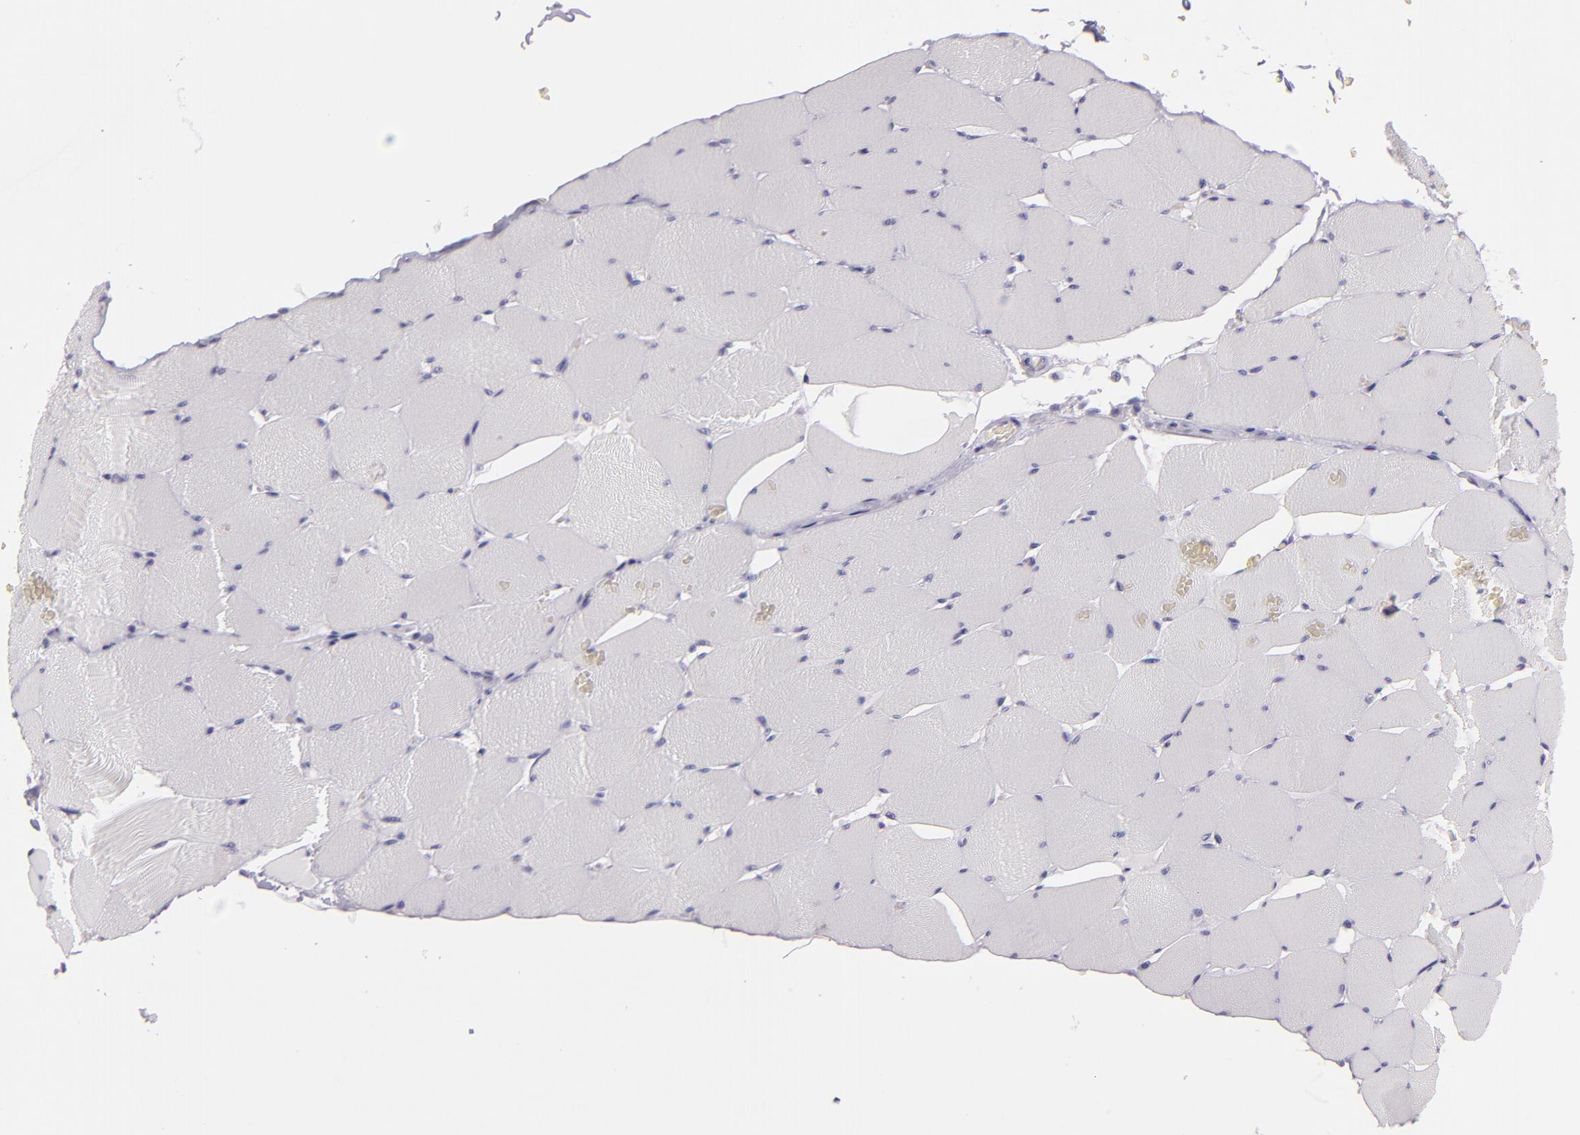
{"staining": {"intensity": "negative", "quantity": "none", "location": "none"}, "tissue": "skeletal muscle", "cell_type": "Myocytes", "image_type": "normal", "snomed": [{"axis": "morphology", "description": "Normal tissue, NOS"}, {"axis": "topography", "description": "Skeletal muscle"}], "caption": "This histopathology image is of unremarkable skeletal muscle stained with immunohistochemistry (IHC) to label a protein in brown with the nuclei are counter-stained blue. There is no positivity in myocytes. (DAB immunohistochemistry (IHC) with hematoxylin counter stain).", "gene": "MCM3", "patient": {"sex": "male", "age": 62}}